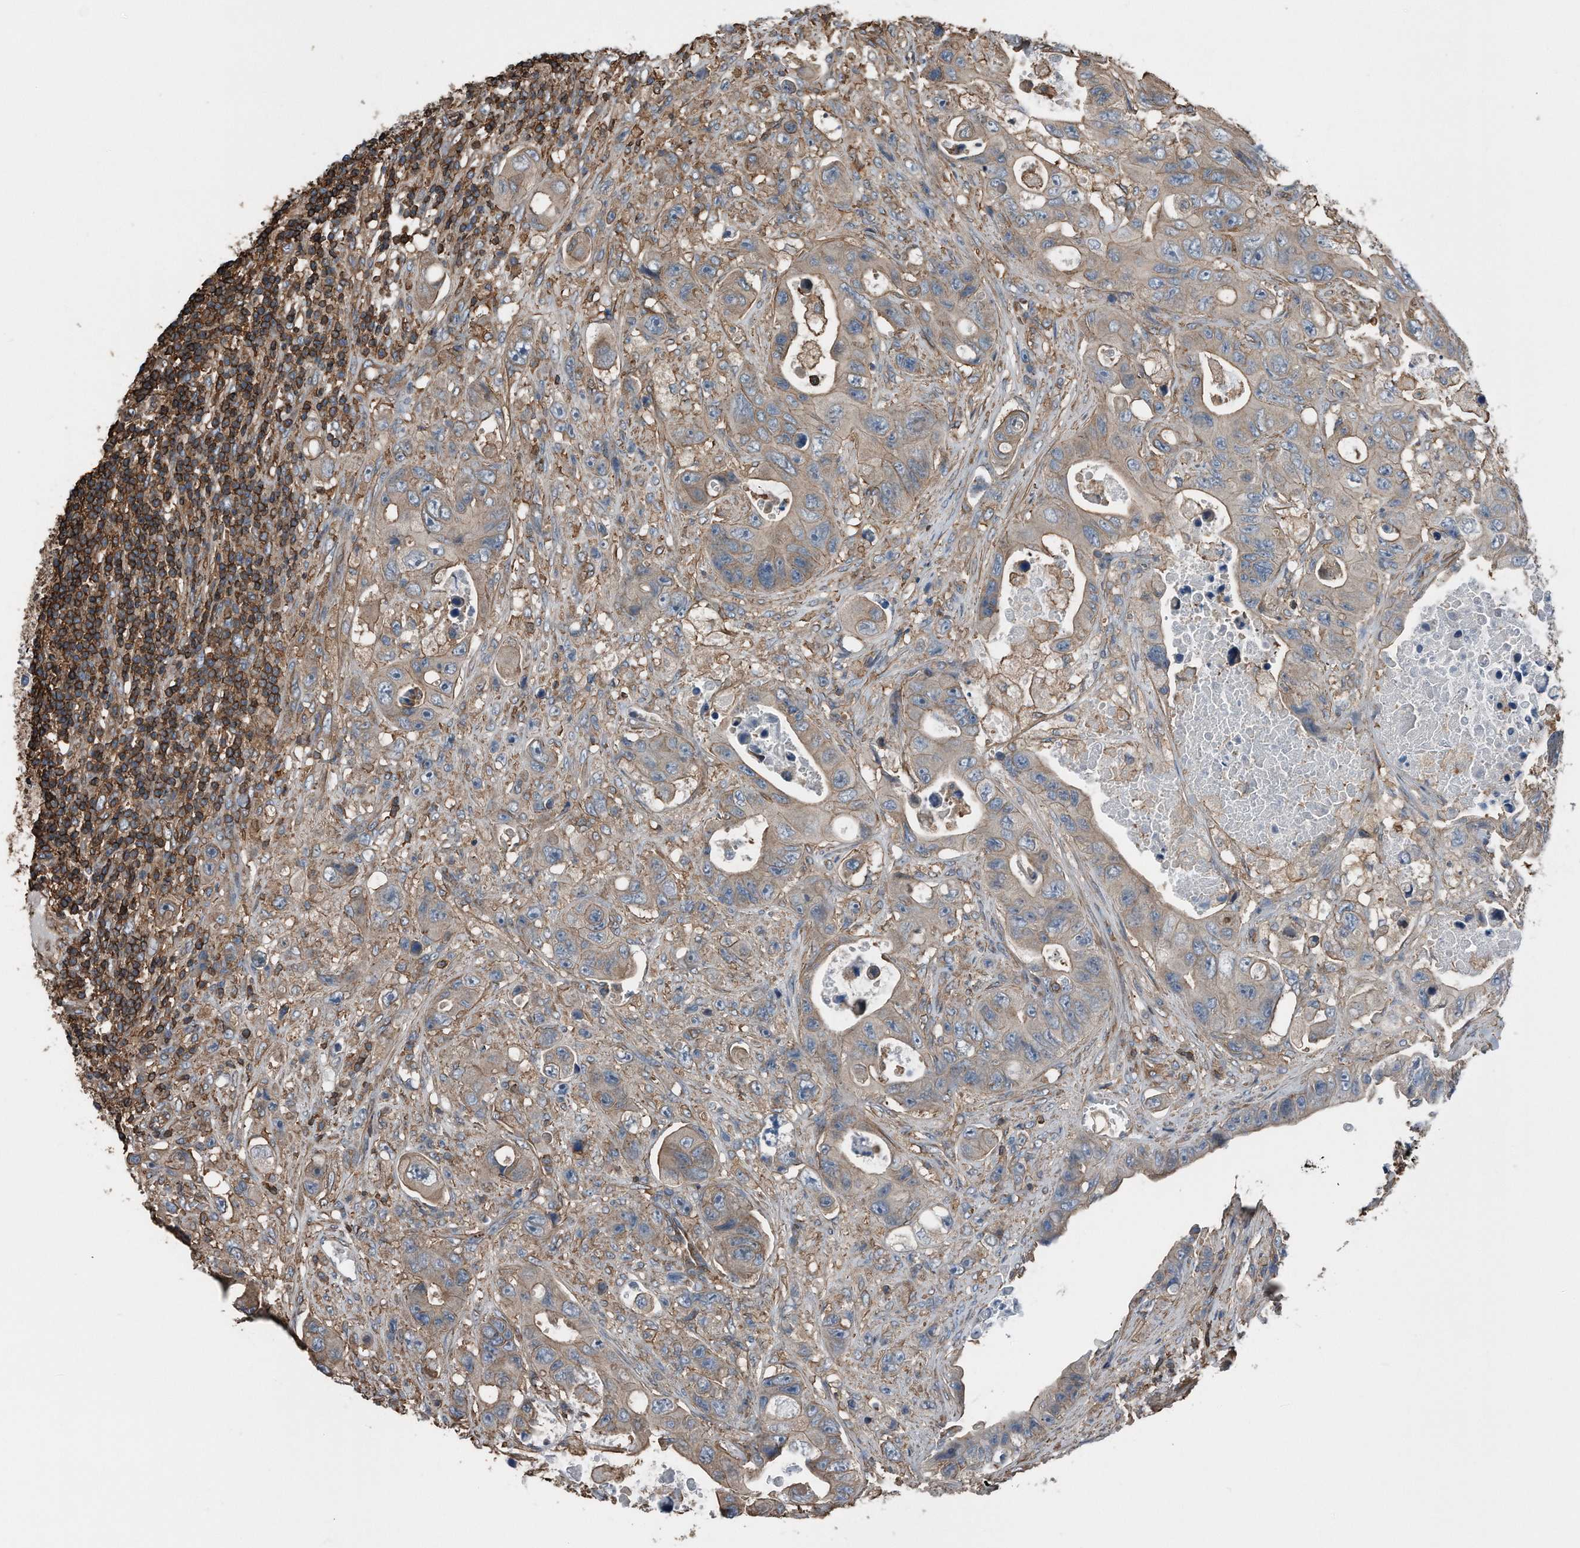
{"staining": {"intensity": "weak", "quantity": ">75%", "location": "cytoplasmic/membranous"}, "tissue": "colorectal cancer", "cell_type": "Tumor cells", "image_type": "cancer", "snomed": [{"axis": "morphology", "description": "Adenocarcinoma, NOS"}, {"axis": "topography", "description": "Colon"}], "caption": "Brown immunohistochemical staining in colorectal cancer (adenocarcinoma) displays weak cytoplasmic/membranous positivity in approximately >75% of tumor cells.", "gene": "RSPO3", "patient": {"sex": "female", "age": 46}}